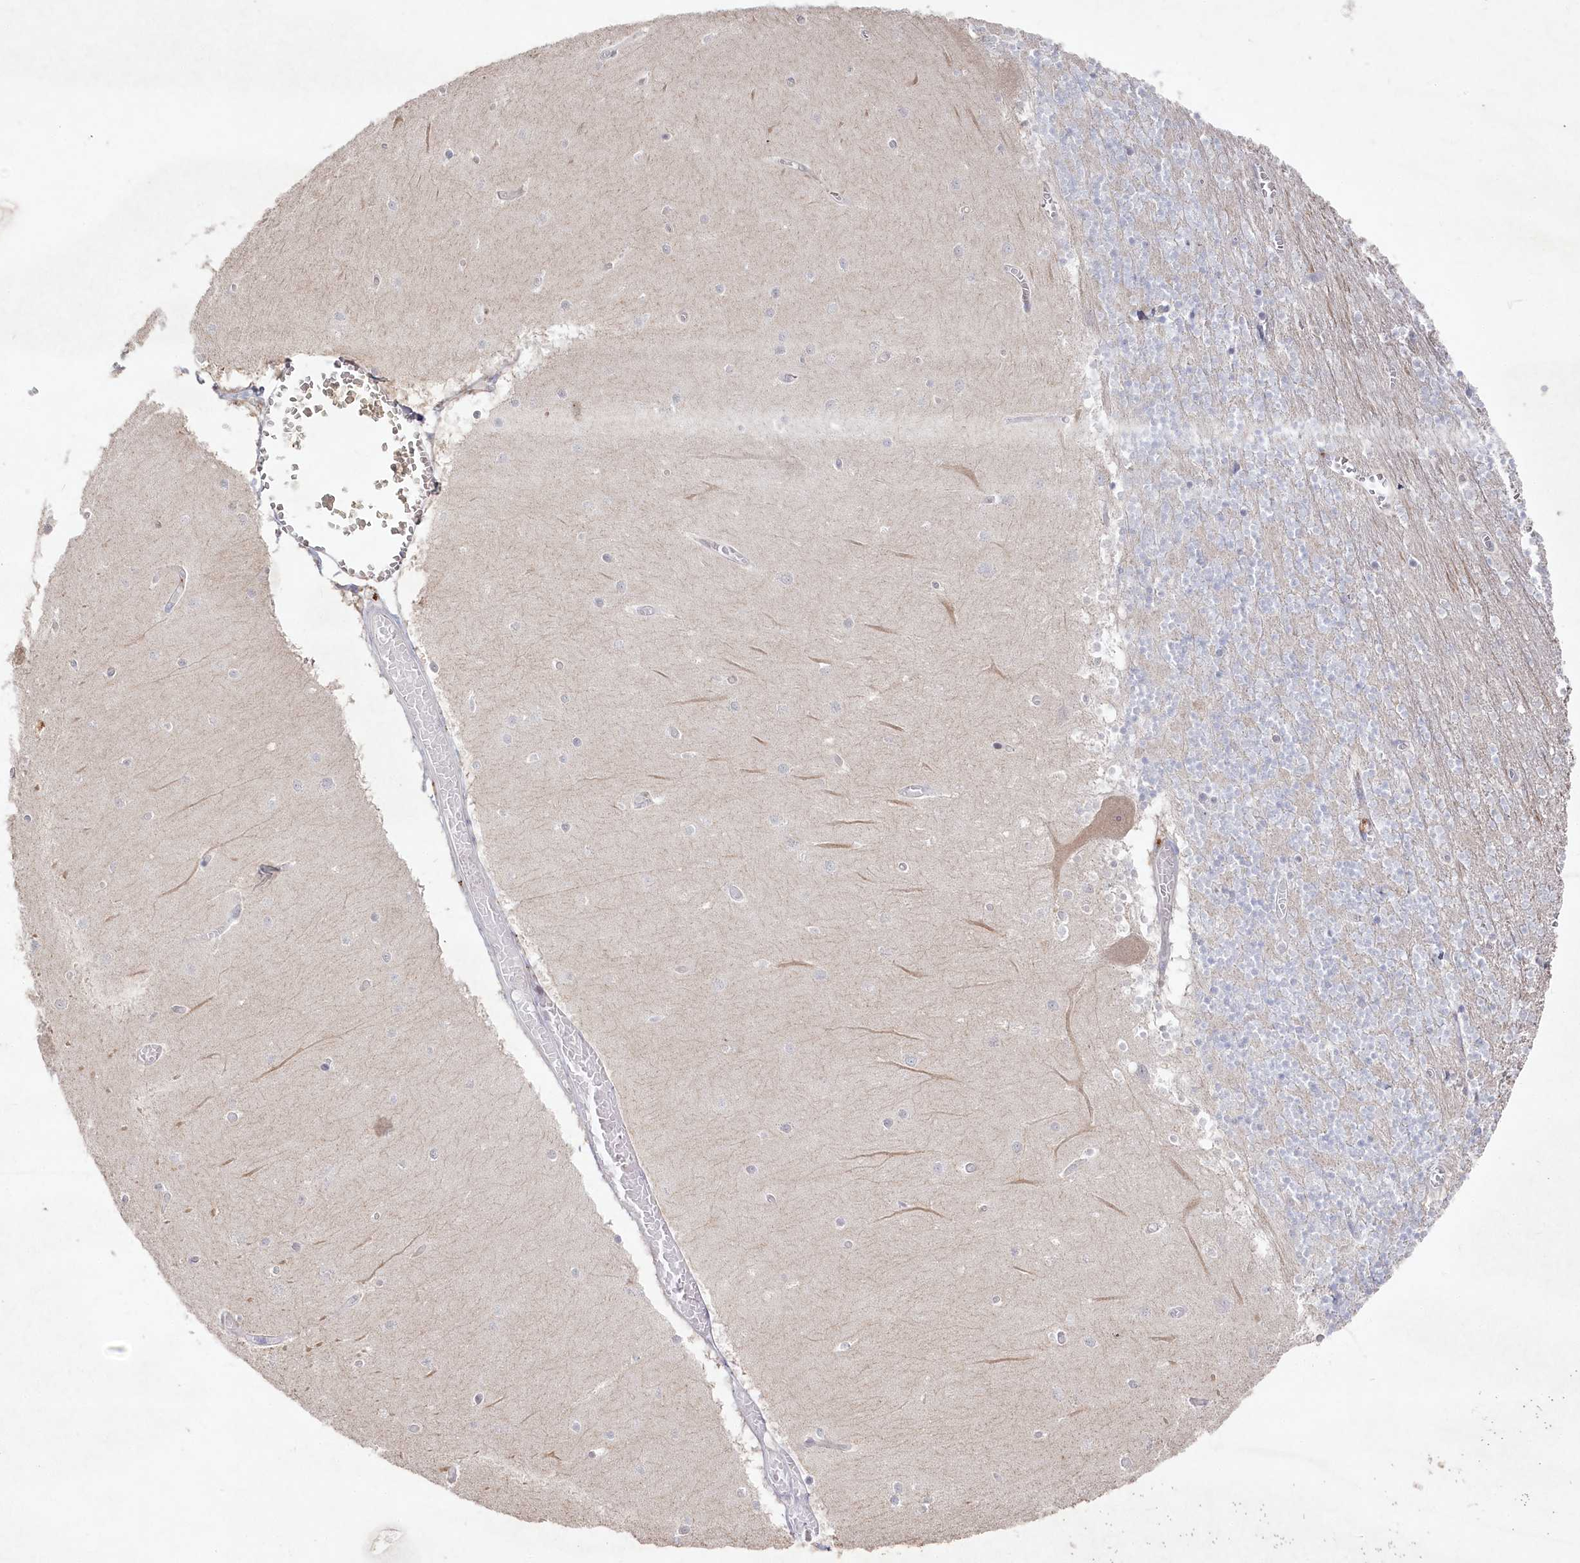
{"staining": {"intensity": "negative", "quantity": "none", "location": "none"}, "tissue": "cerebellum", "cell_type": "Cells in granular layer", "image_type": "normal", "snomed": [{"axis": "morphology", "description": "Normal tissue, NOS"}, {"axis": "topography", "description": "Cerebellum"}], "caption": "This histopathology image is of unremarkable cerebellum stained with IHC to label a protein in brown with the nuclei are counter-stained blue. There is no staining in cells in granular layer.", "gene": "TGFBRAP1", "patient": {"sex": "female", "age": 28}}